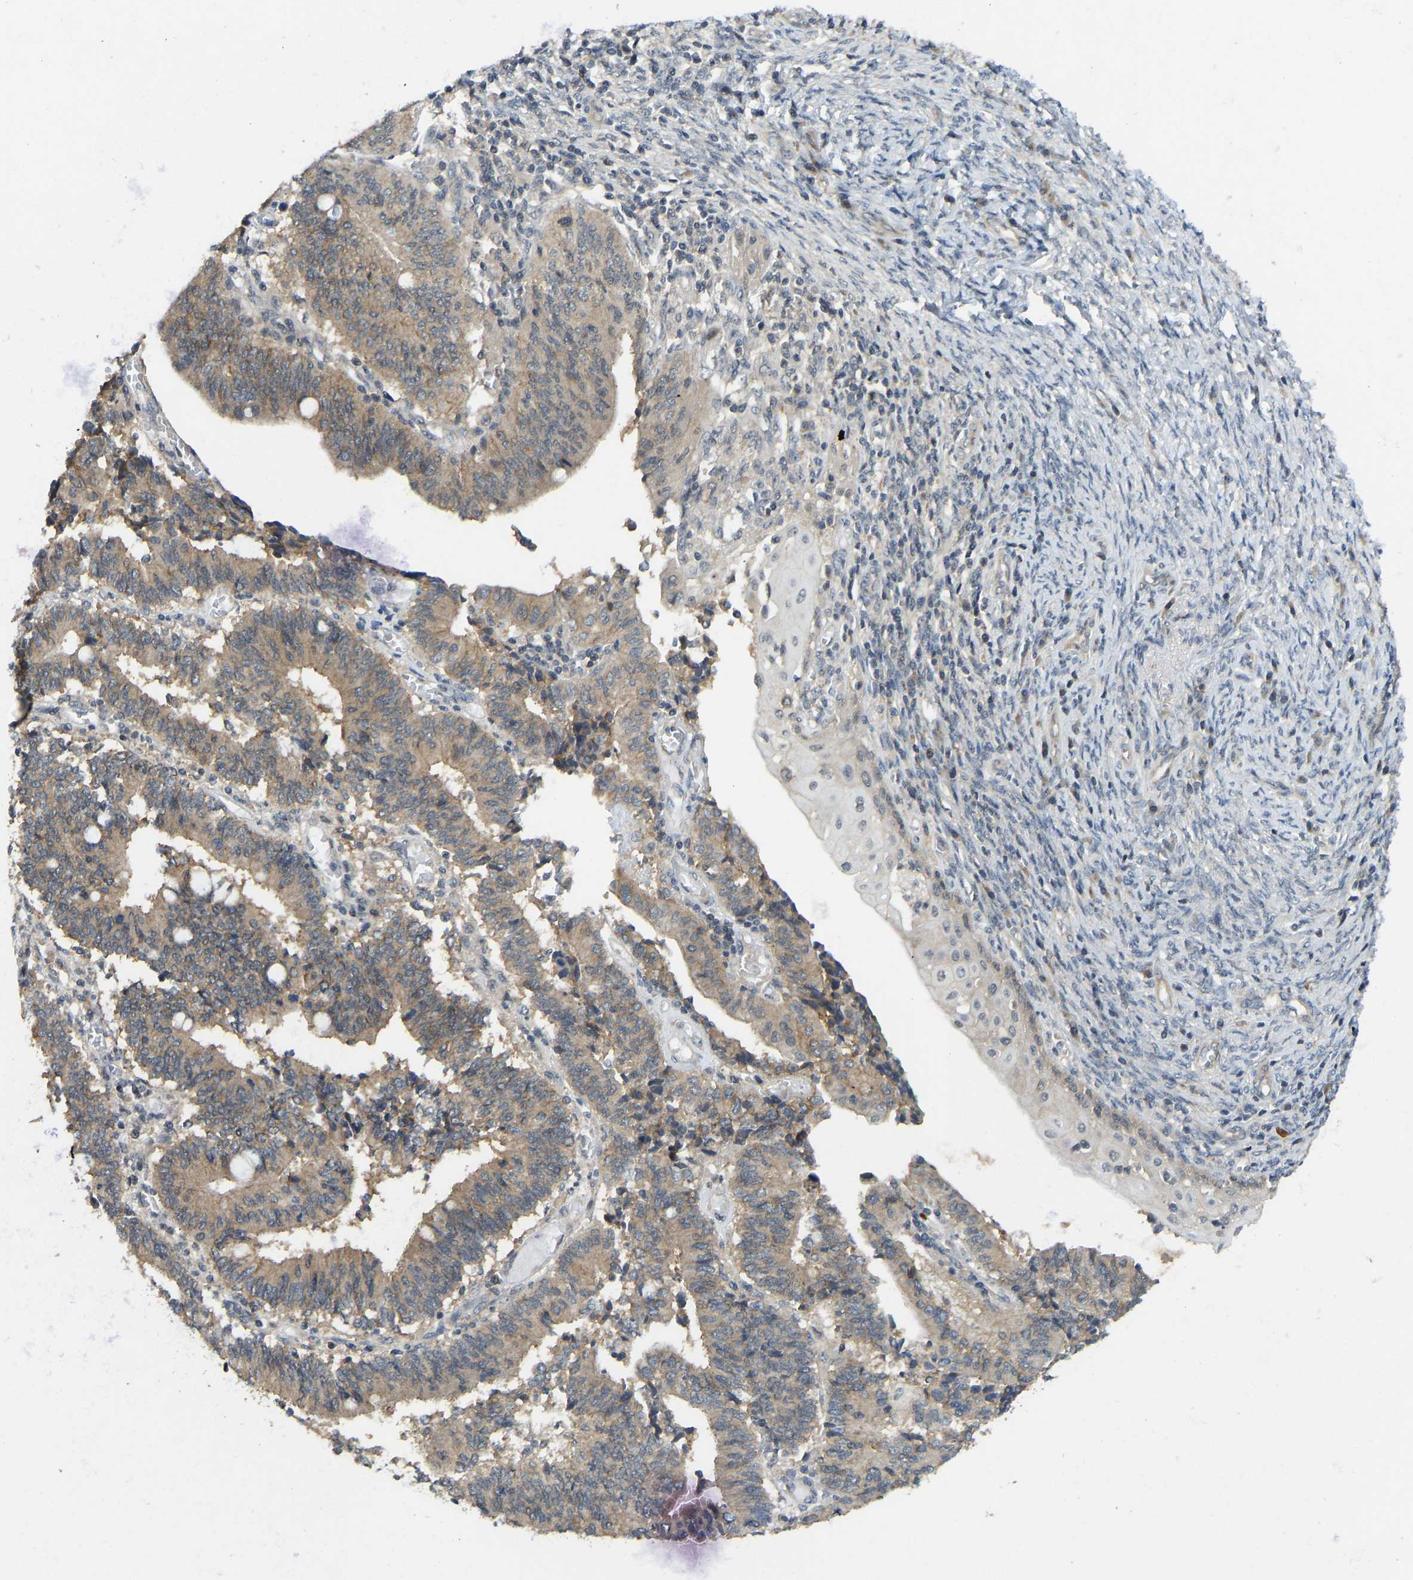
{"staining": {"intensity": "moderate", "quantity": ">75%", "location": "cytoplasmic/membranous"}, "tissue": "cervical cancer", "cell_type": "Tumor cells", "image_type": "cancer", "snomed": [{"axis": "morphology", "description": "Adenocarcinoma, NOS"}, {"axis": "topography", "description": "Cervix"}], "caption": "IHC histopathology image of neoplastic tissue: adenocarcinoma (cervical) stained using IHC demonstrates medium levels of moderate protein expression localized specifically in the cytoplasmic/membranous of tumor cells, appearing as a cytoplasmic/membranous brown color.", "gene": "NDRG3", "patient": {"sex": "female", "age": 44}}